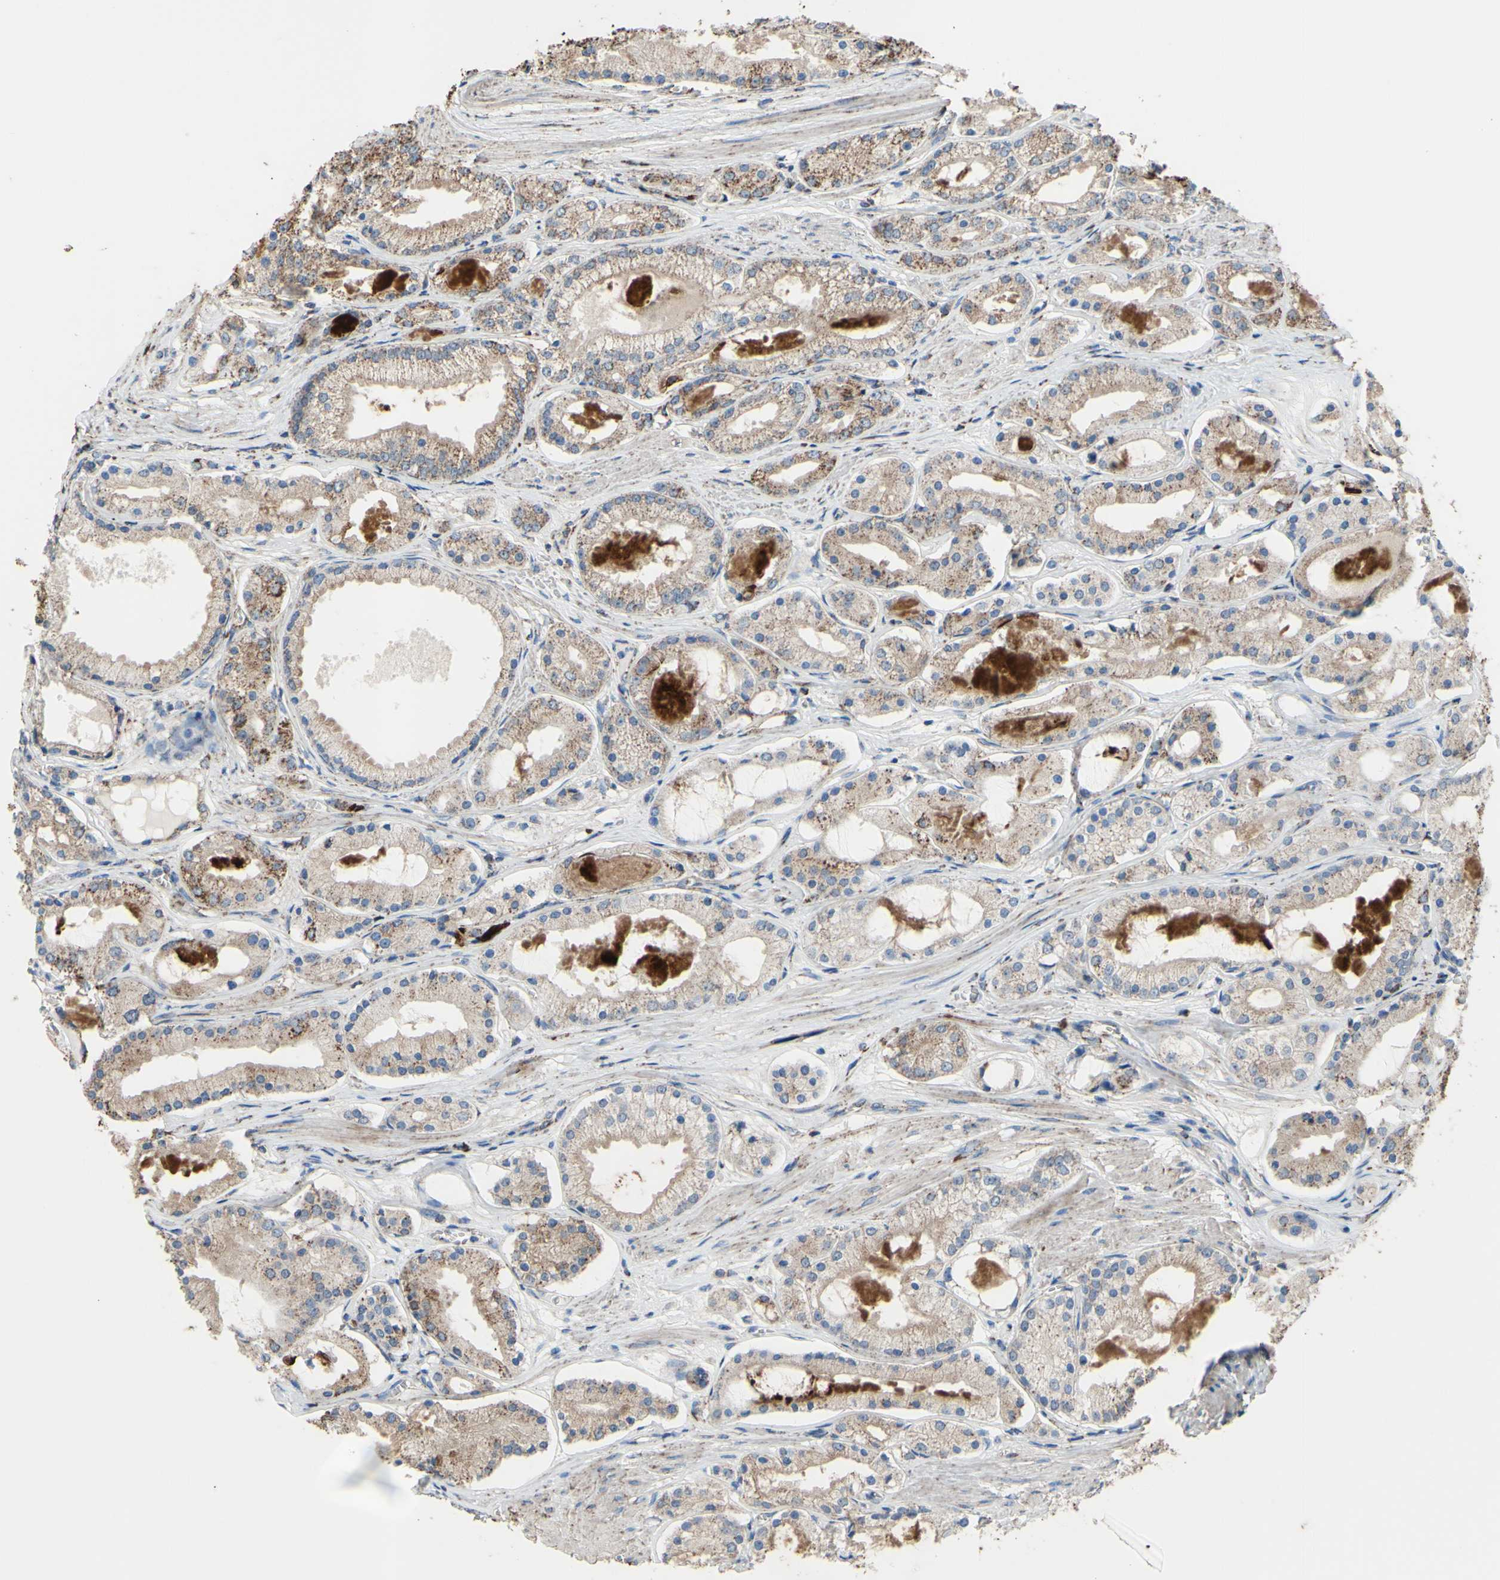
{"staining": {"intensity": "weak", "quantity": ">75%", "location": "cytoplasmic/membranous"}, "tissue": "prostate cancer", "cell_type": "Tumor cells", "image_type": "cancer", "snomed": [{"axis": "morphology", "description": "Adenocarcinoma, High grade"}, {"axis": "topography", "description": "Prostate"}], "caption": "This micrograph shows immunohistochemistry (IHC) staining of prostate adenocarcinoma (high-grade), with low weak cytoplasmic/membranous positivity in about >75% of tumor cells.", "gene": "CMKLR2", "patient": {"sex": "male", "age": 66}}